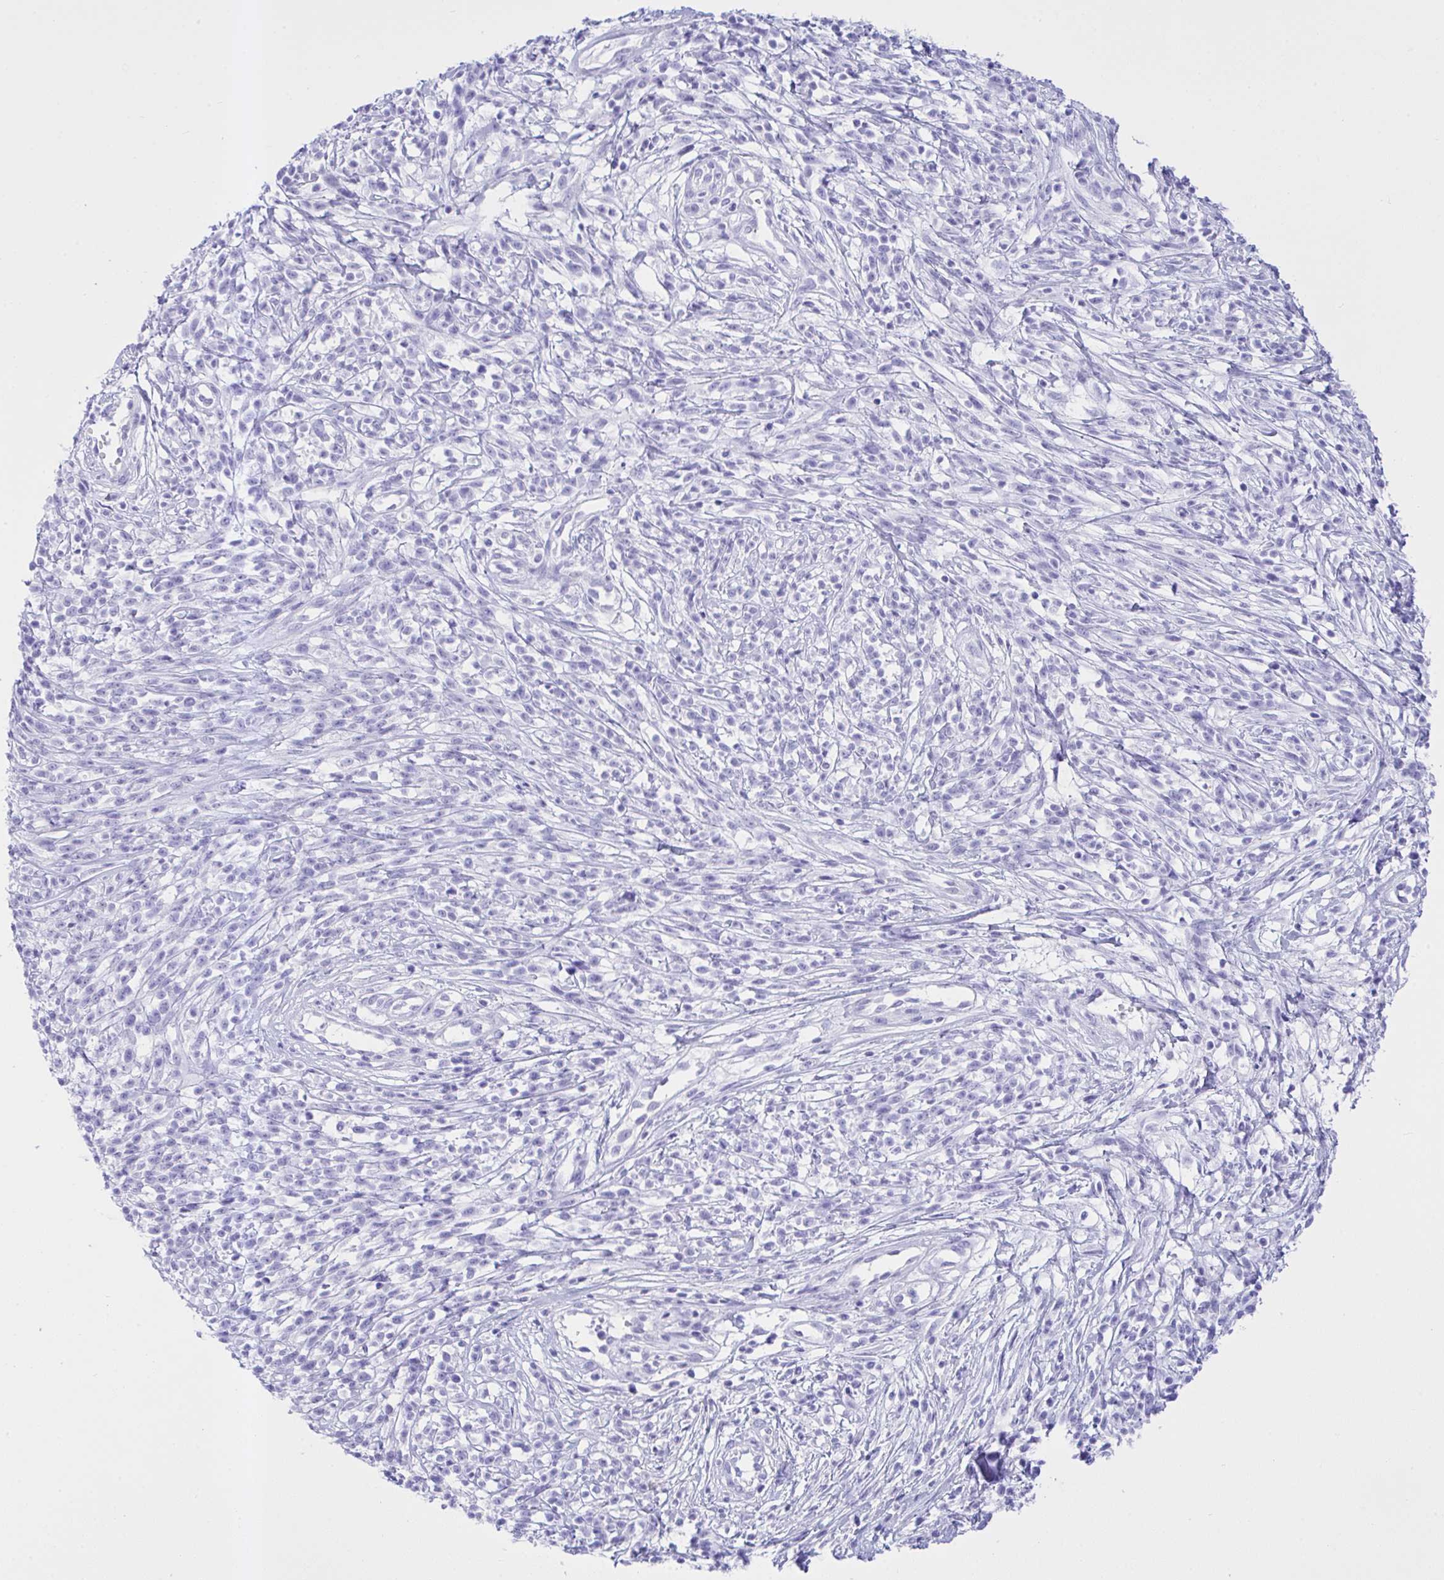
{"staining": {"intensity": "negative", "quantity": "none", "location": "none"}, "tissue": "melanoma", "cell_type": "Tumor cells", "image_type": "cancer", "snomed": [{"axis": "morphology", "description": "Malignant melanoma, NOS"}, {"axis": "topography", "description": "Skin"}, {"axis": "topography", "description": "Skin of trunk"}], "caption": "Immunohistochemical staining of human malignant melanoma reveals no significant staining in tumor cells.", "gene": "AKR1D1", "patient": {"sex": "male", "age": 74}}